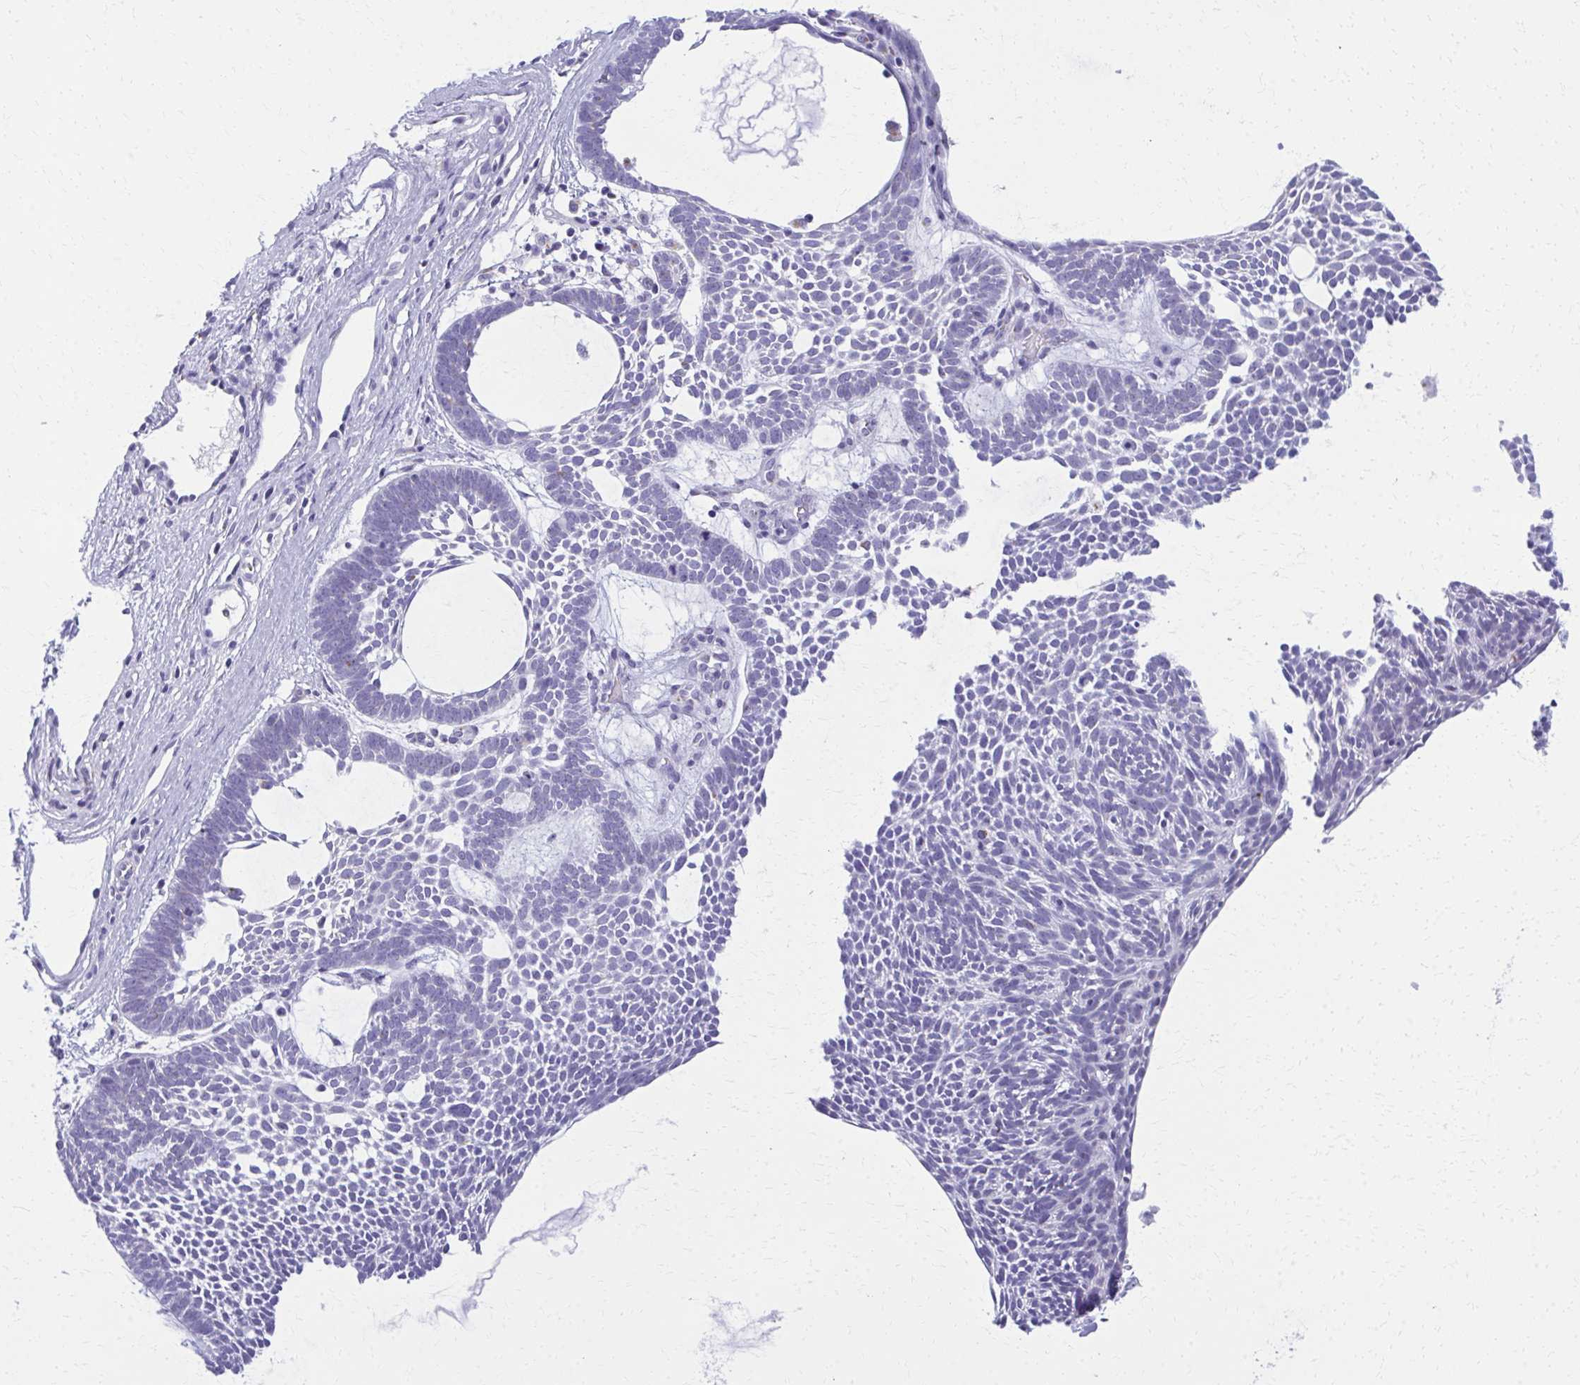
{"staining": {"intensity": "negative", "quantity": "none", "location": "none"}, "tissue": "skin cancer", "cell_type": "Tumor cells", "image_type": "cancer", "snomed": [{"axis": "morphology", "description": "Basal cell carcinoma"}, {"axis": "topography", "description": "Skin"}, {"axis": "topography", "description": "Skin of face"}], "caption": "A high-resolution image shows IHC staining of basal cell carcinoma (skin), which exhibits no significant positivity in tumor cells.", "gene": "SCLY", "patient": {"sex": "male", "age": 83}}